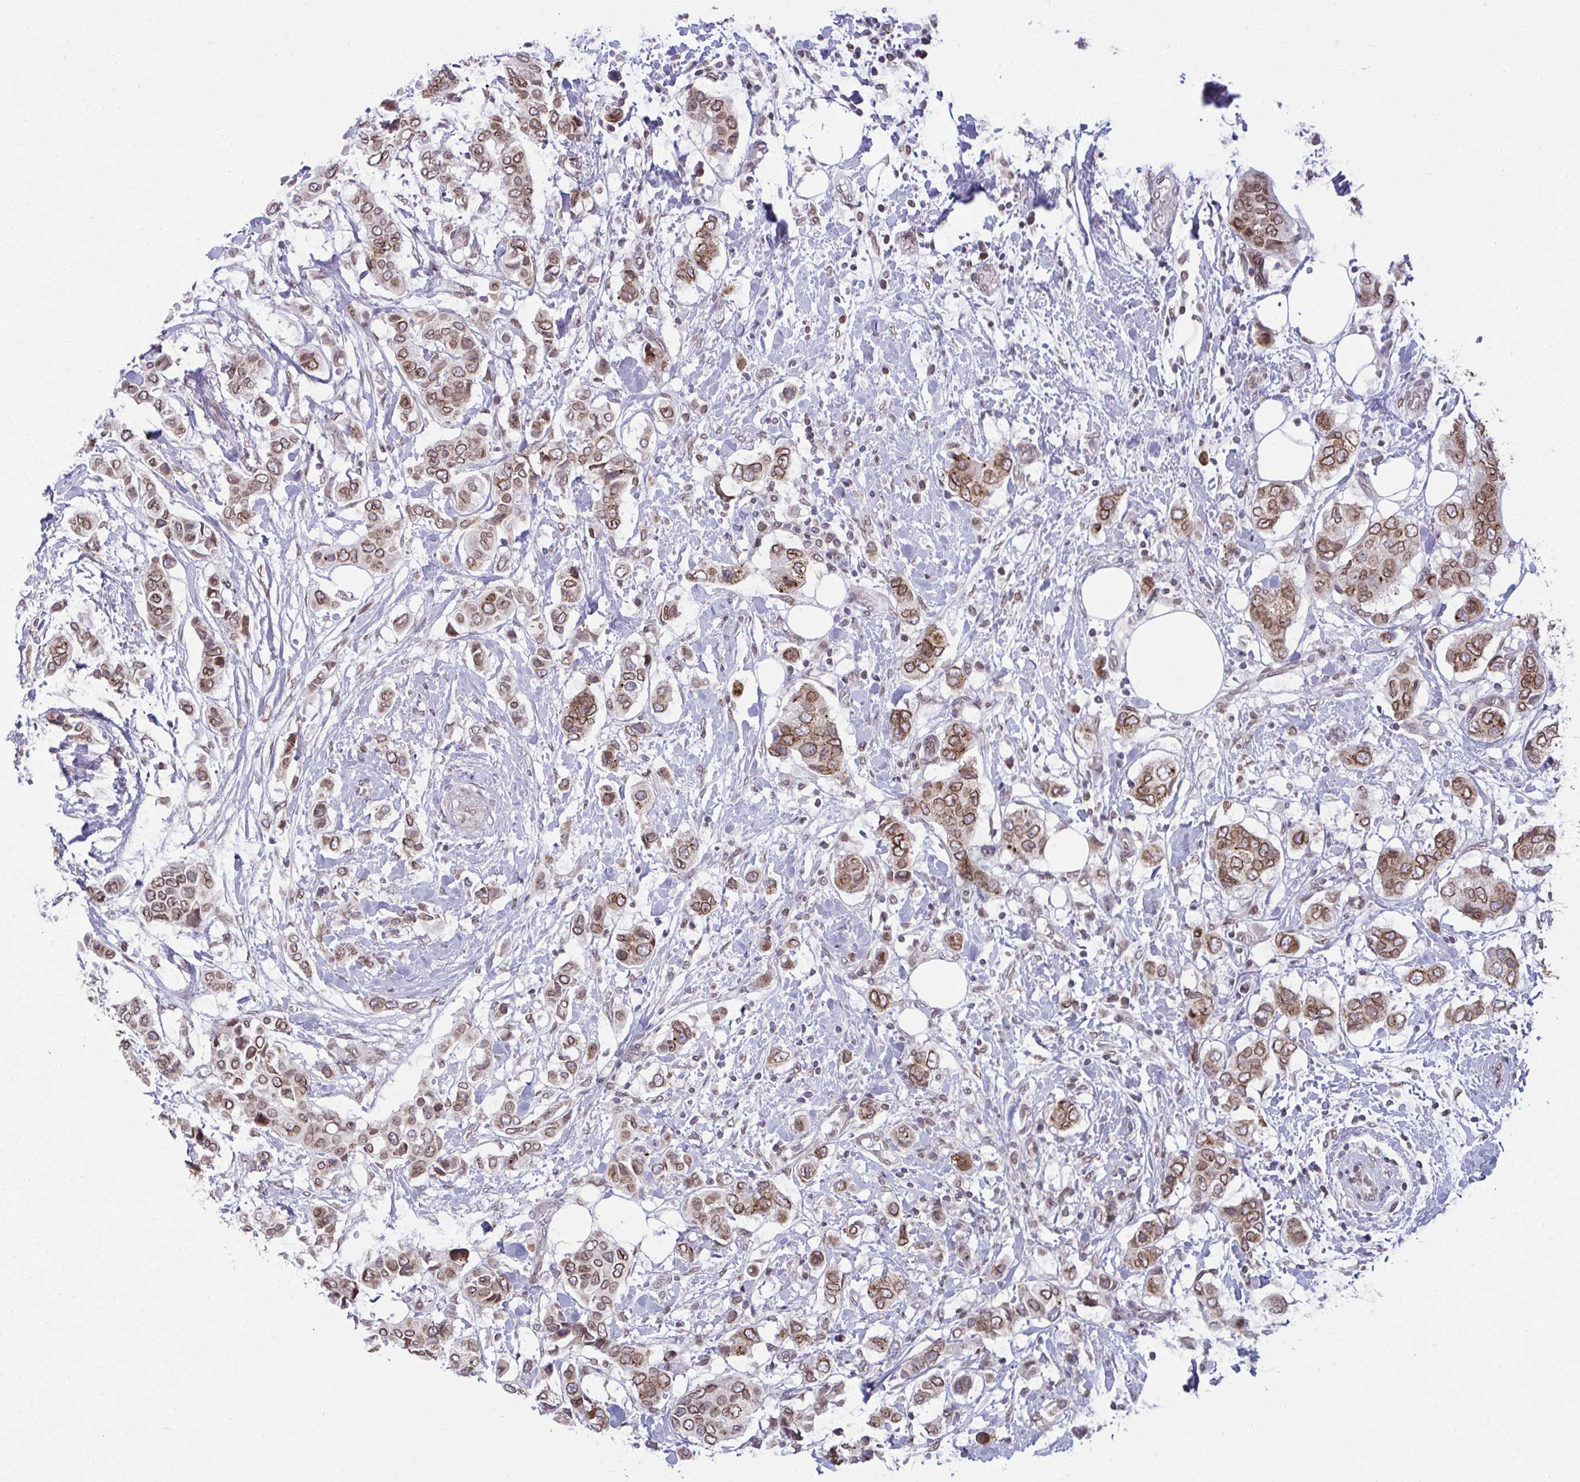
{"staining": {"intensity": "moderate", "quantity": ">75%", "location": "cytoplasmic/membranous,nuclear"}, "tissue": "breast cancer", "cell_type": "Tumor cells", "image_type": "cancer", "snomed": [{"axis": "morphology", "description": "Lobular carcinoma"}, {"axis": "topography", "description": "Breast"}], "caption": "Immunohistochemical staining of human breast lobular carcinoma reveals medium levels of moderate cytoplasmic/membranous and nuclear expression in about >75% of tumor cells.", "gene": "RANBP2", "patient": {"sex": "female", "age": 51}}